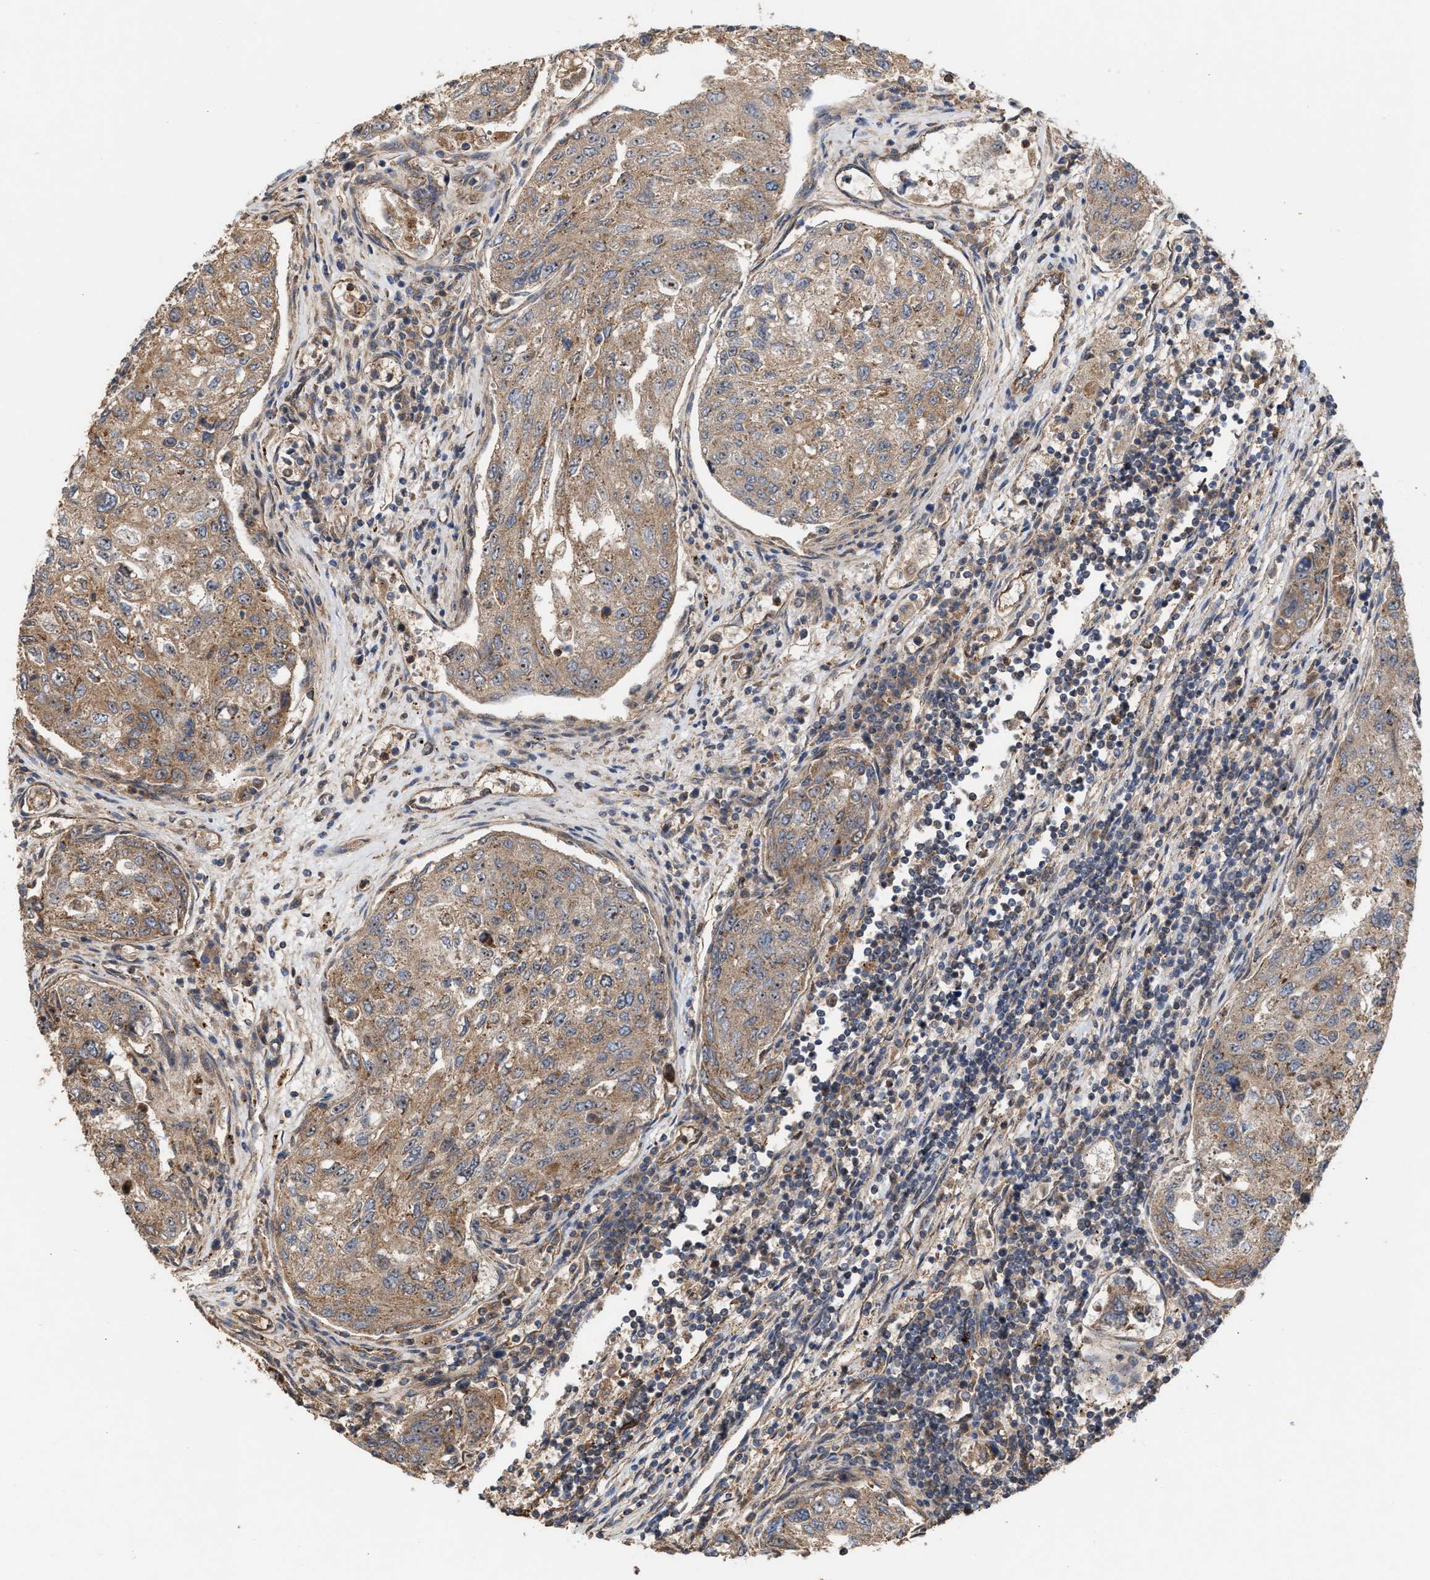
{"staining": {"intensity": "moderate", "quantity": ">75%", "location": "cytoplasmic/membranous,nuclear"}, "tissue": "urothelial cancer", "cell_type": "Tumor cells", "image_type": "cancer", "snomed": [{"axis": "morphology", "description": "Urothelial carcinoma, High grade"}, {"axis": "topography", "description": "Lymph node"}, {"axis": "topography", "description": "Urinary bladder"}], "caption": "Protein staining demonstrates moderate cytoplasmic/membranous and nuclear staining in approximately >75% of tumor cells in high-grade urothelial carcinoma. The protein of interest is shown in brown color, while the nuclei are stained blue.", "gene": "EXOSC2", "patient": {"sex": "male", "age": 51}}